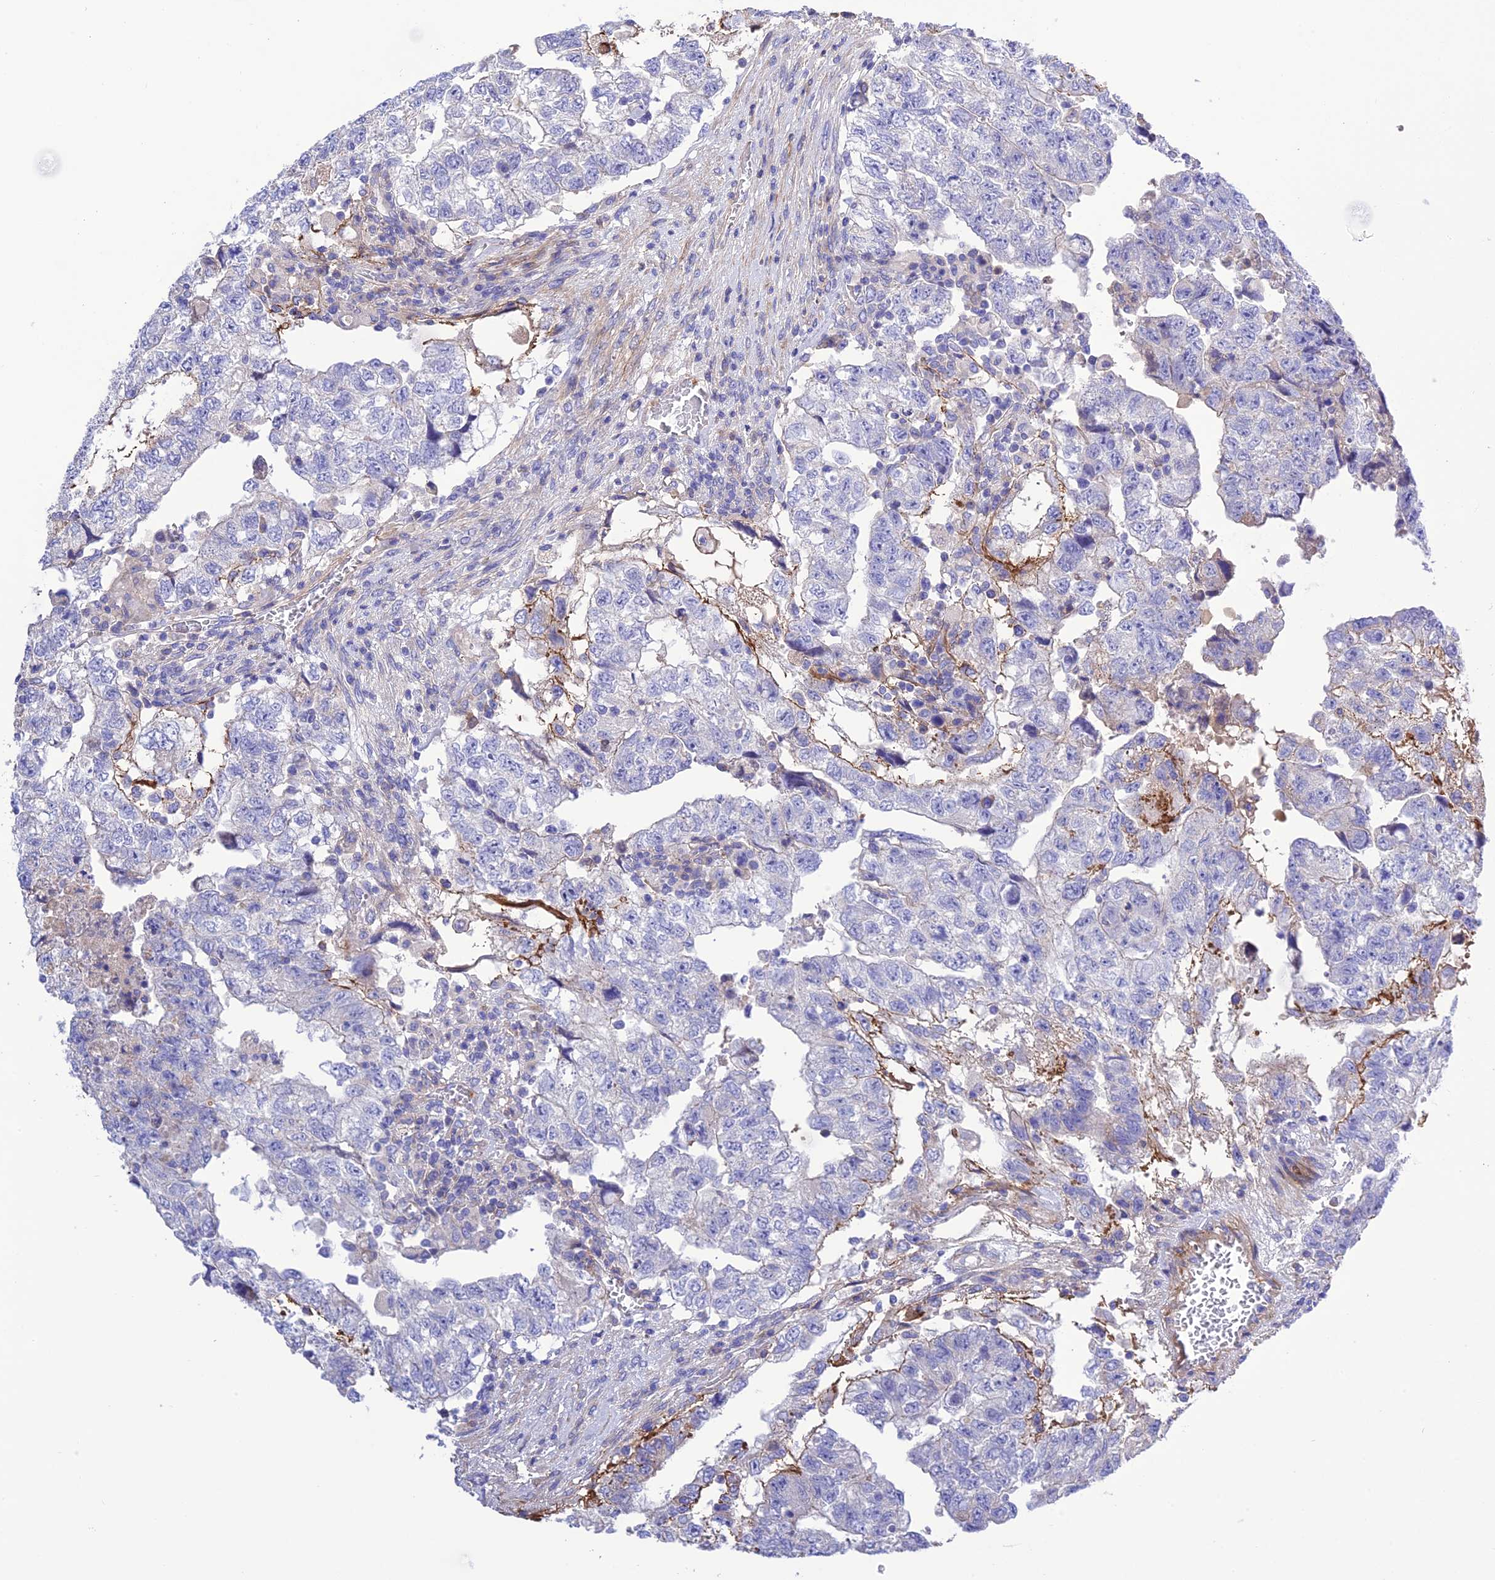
{"staining": {"intensity": "negative", "quantity": "none", "location": "none"}, "tissue": "testis cancer", "cell_type": "Tumor cells", "image_type": "cancer", "snomed": [{"axis": "morphology", "description": "Carcinoma, Embryonal, NOS"}, {"axis": "topography", "description": "Testis"}], "caption": "Immunohistochemistry (IHC) of testis cancer (embryonal carcinoma) shows no expression in tumor cells. Nuclei are stained in blue.", "gene": "FRA10AC1", "patient": {"sex": "male", "age": 36}}